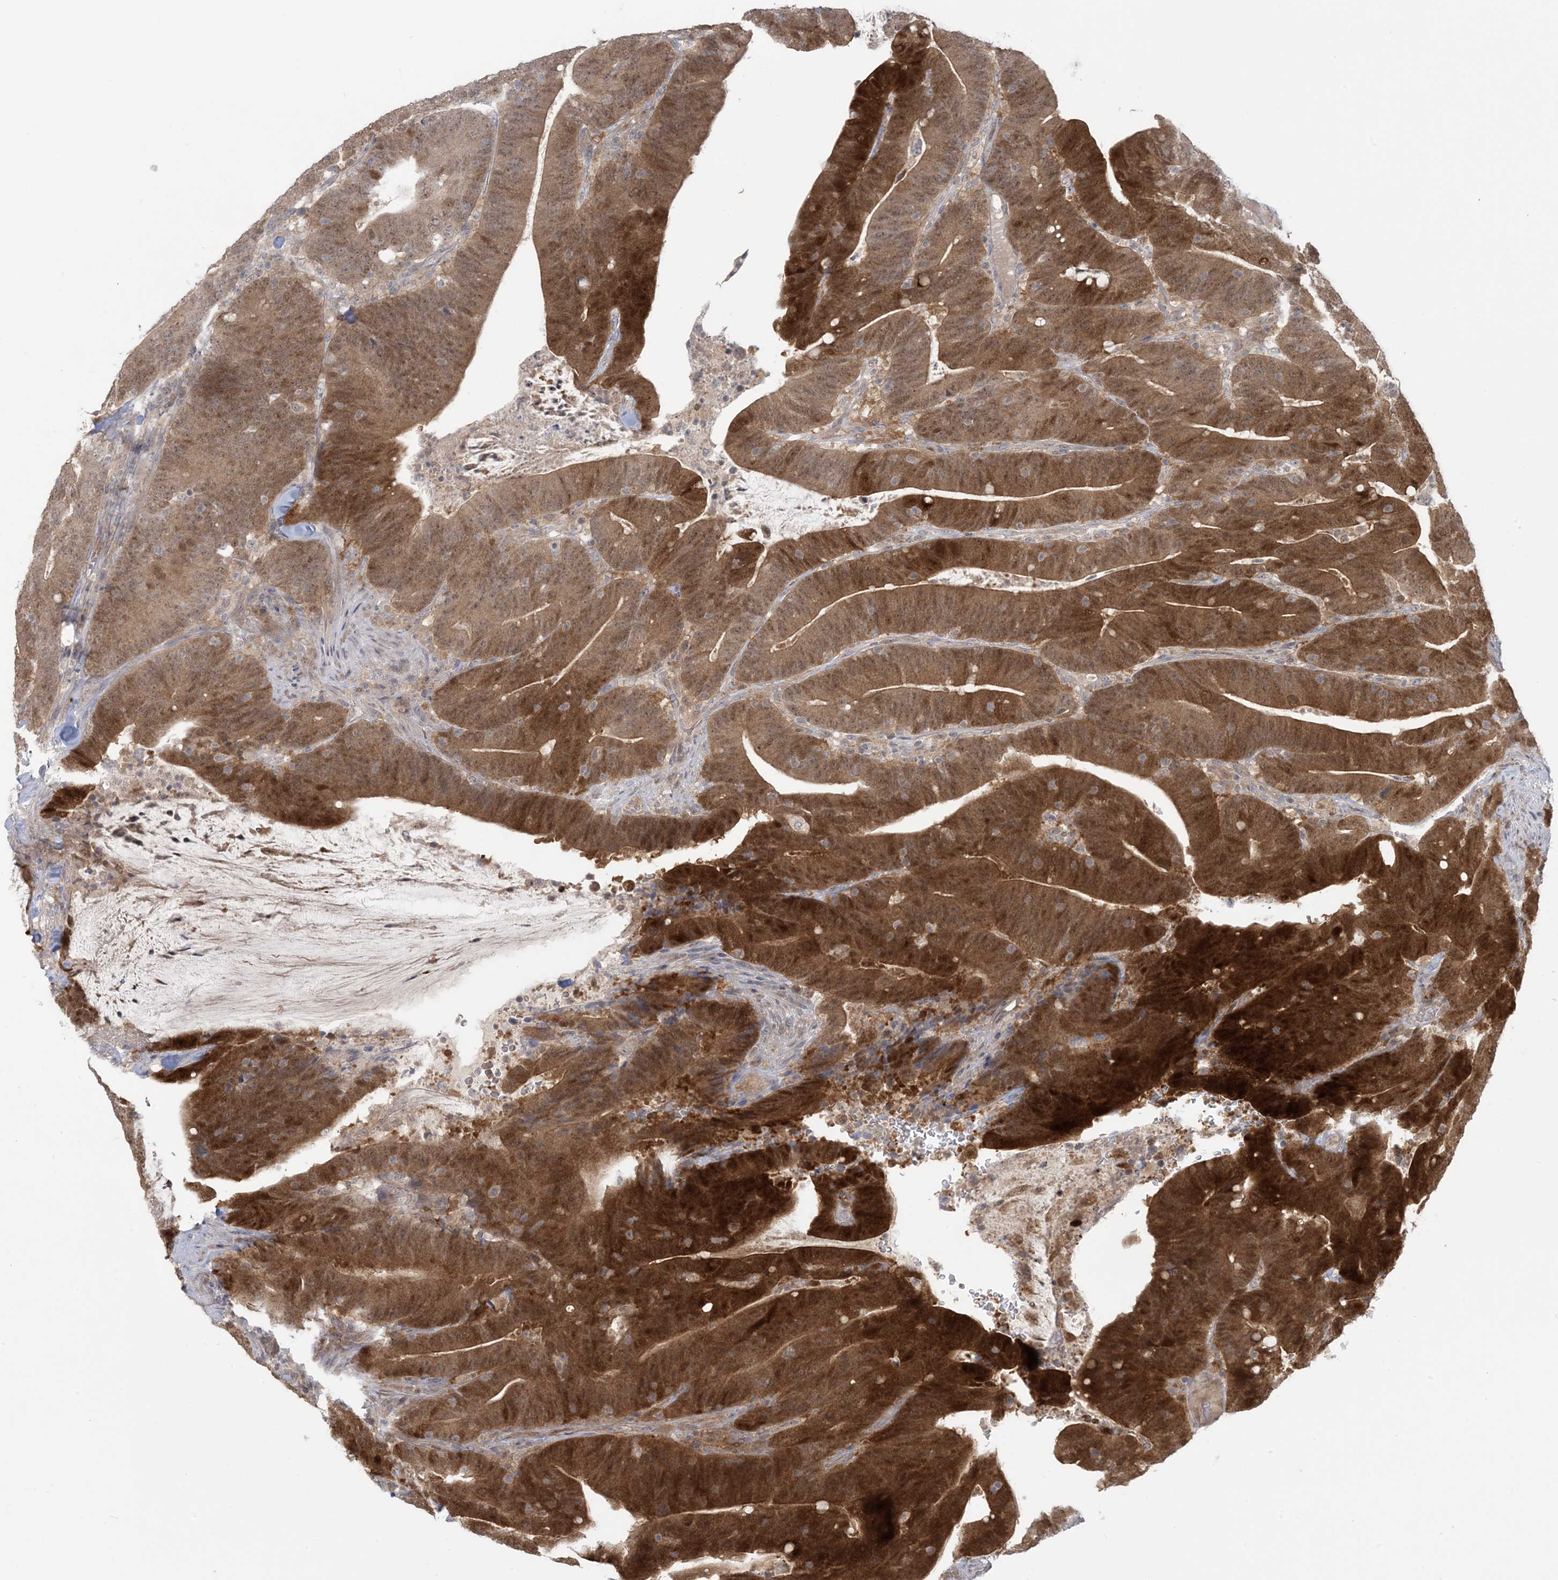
{"staining": {"intensity": "strong", "quantity": "25%-75%", "location": "cytoplasmic/membranous"}, "tissue": "colorectal cancer", "cell_type": "Tumor cells", "image_type": "cancer", "snomed": [{"axis": "morphology", "description": "Adenocarcinoma, NOS"}, {"axis": "topography", "description": "Colon"}], "caption": "There is high levels of strong cytoplasmic/membranous positivity in tumor cells of colorectal cancer (adenocarcinoma), as demonstrated by immunohistochemical staining (brown color).", "gene": "NRBP2", "patient": {"sex": "female", "age": 66}}